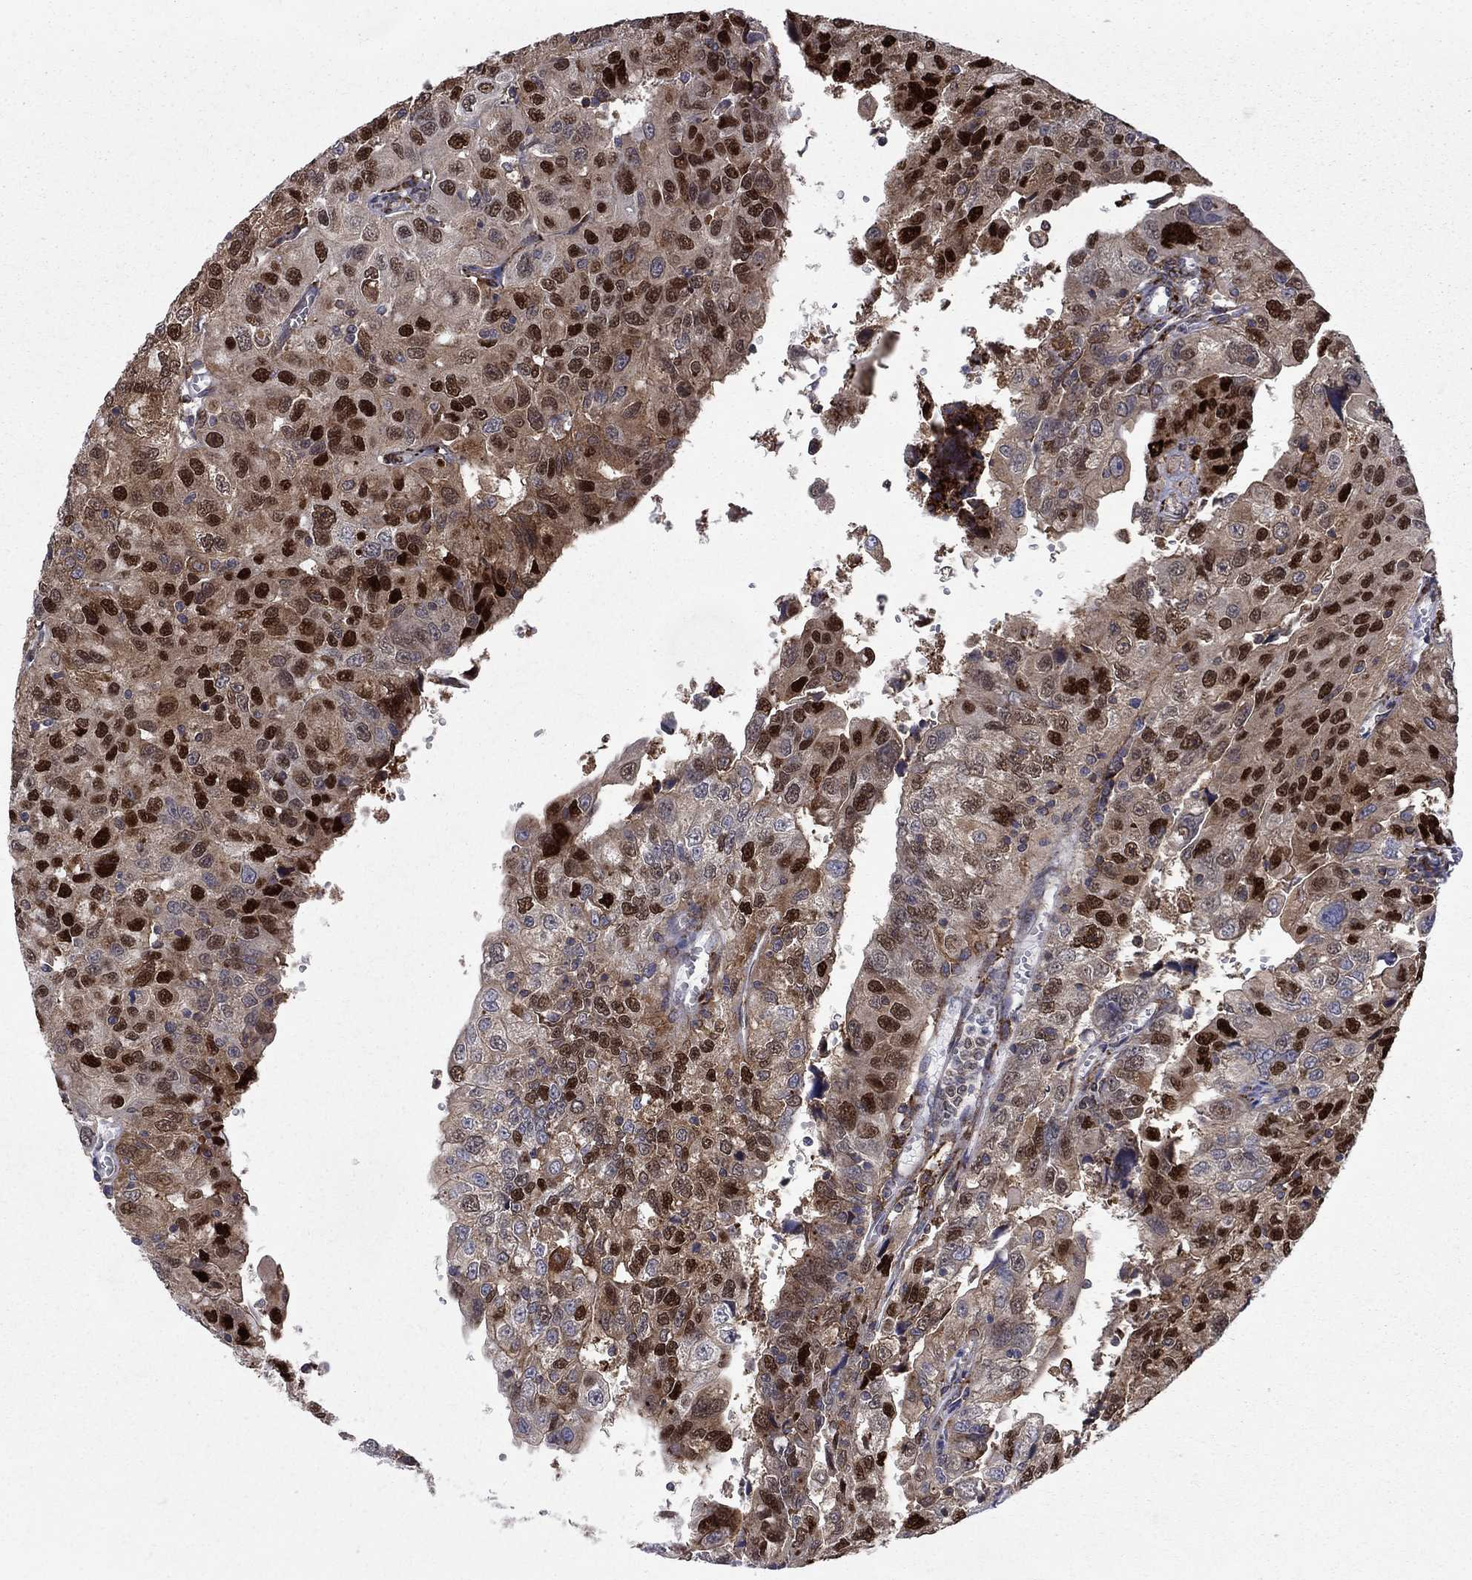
{"staining": {"intensity": "strong", "quantity": "25%-75%", "location": "cytoplasmic/membranous,nuclear"}, "tissue": "urothelial cancer", "cell_type": "Tumor cells", "image_type": "cancer", "snomed": [{"axis": "morphology", "description": "Urothelial carcinoma, NOS"}, {"axis": "morphology", "description": "Urothelial carcinoma, High grade"}, {"axis": "topography", "description": "Urinary bladder"}], "caption": "A micrograph of urothelial carcinoma (high-grade) stained for a protein exhibits strong cytoplasmic/membranous and nuclear brown staining in tumor cells.", "gene": "CAB39L", "patient": {"sex": "female", "age": 73}}